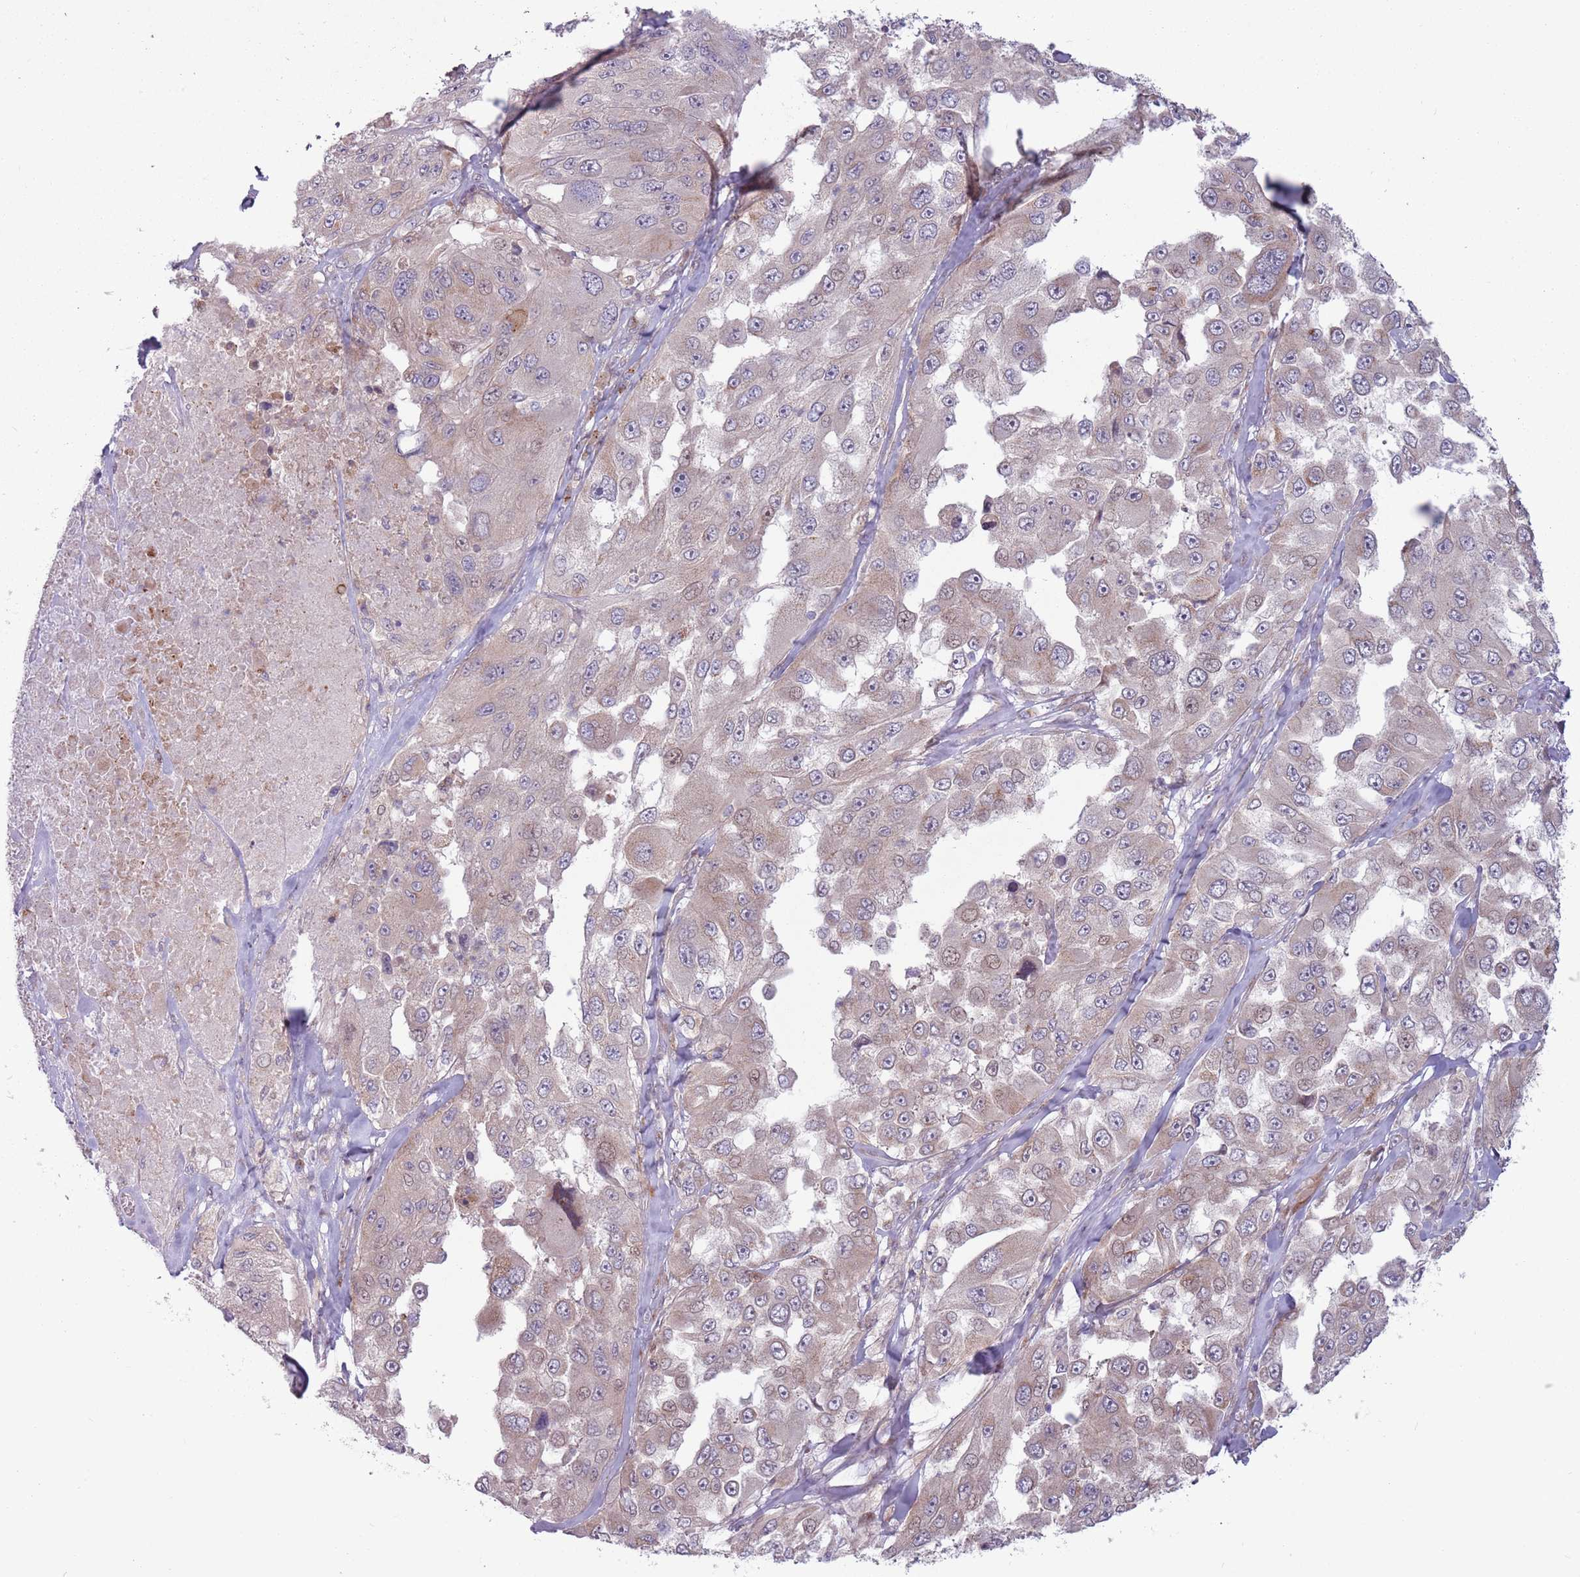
{"staining": {"intensity": "weak", "quantity": "<25%", "location": "cytoplasmic/membranous"}, "tissue": "melanoma", "cell_type": "Tumor cells", "image_type": "cancer", "snomed": [{"axis": "morphology", "description": "Malignant melanoma, Metastatic site"}, {"axis": "topography", "description": "Lymph node"}], "caption": "Protein analysis of malignant melanoma (metastatic site) reveals no significant expression in tumor cells.", "gene": "CCDC150", "patient": {"sex": "male", "age": 62}}